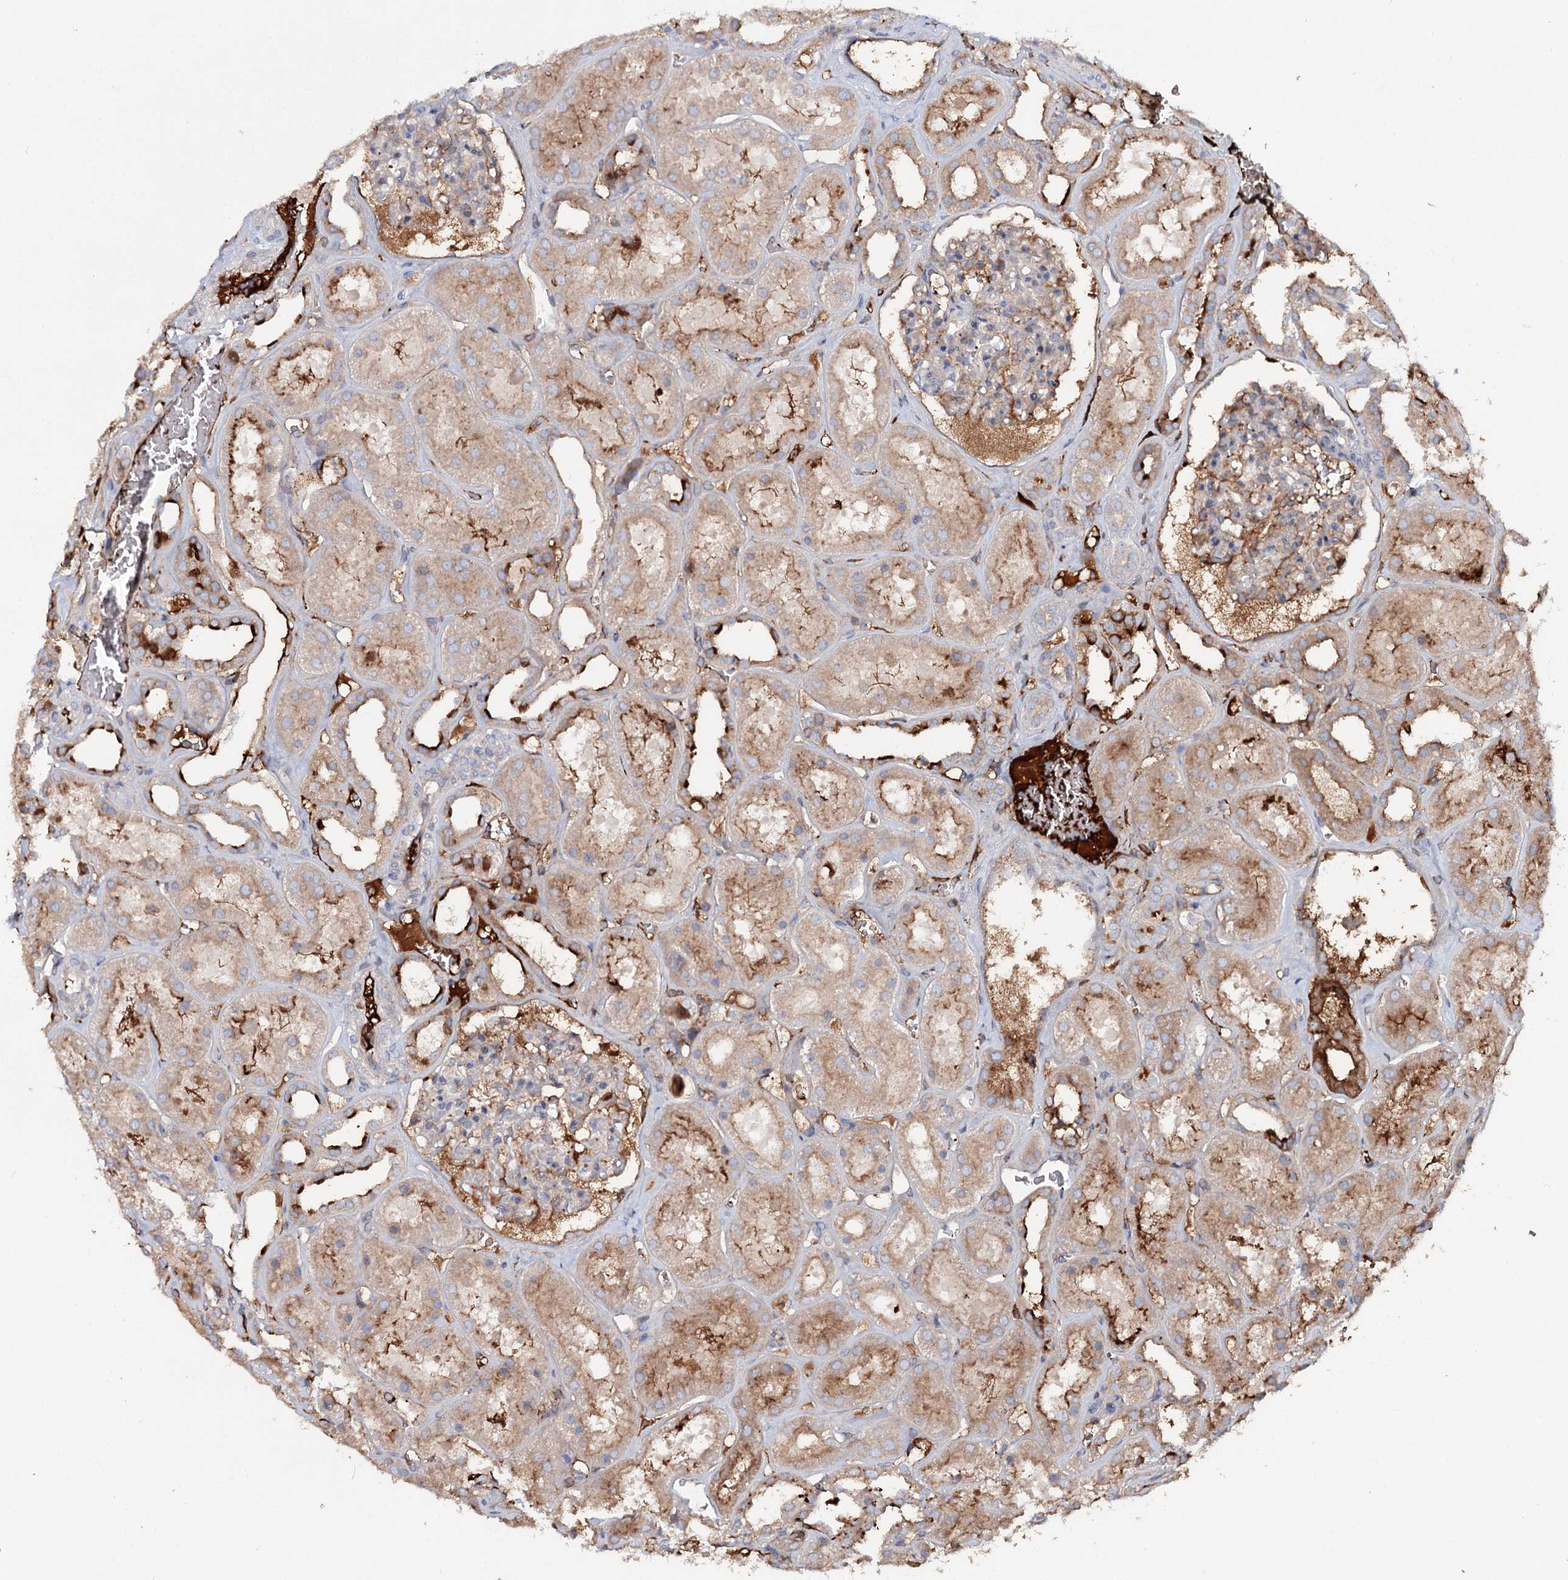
{"staining": {"intensity": "moderate", "quantity": "<25%", "location": "cytoplasmic/membranous"}, "tissue": "kidney", "cell_type": "Cells in glomeruli", "image_type": "normal", "snomed": [{"axis": "morphology", "description": "Normal tissue, NOS"}, {"axis": "topography", "description": "Kidney"}], "caption": "Cells in glomeruli display low levels of moderate cytoplasmic/membranous staining in approximately <25% of cells in unremarkable kidney. The staining was performed using DAB (3,3'-diaminobenzidine), with brown indicating positive protein expression. Nuclei are stained blue with hematoxylin.", "gene": "ALKBH8", "patient": {"sex": "female", "age": 41}}